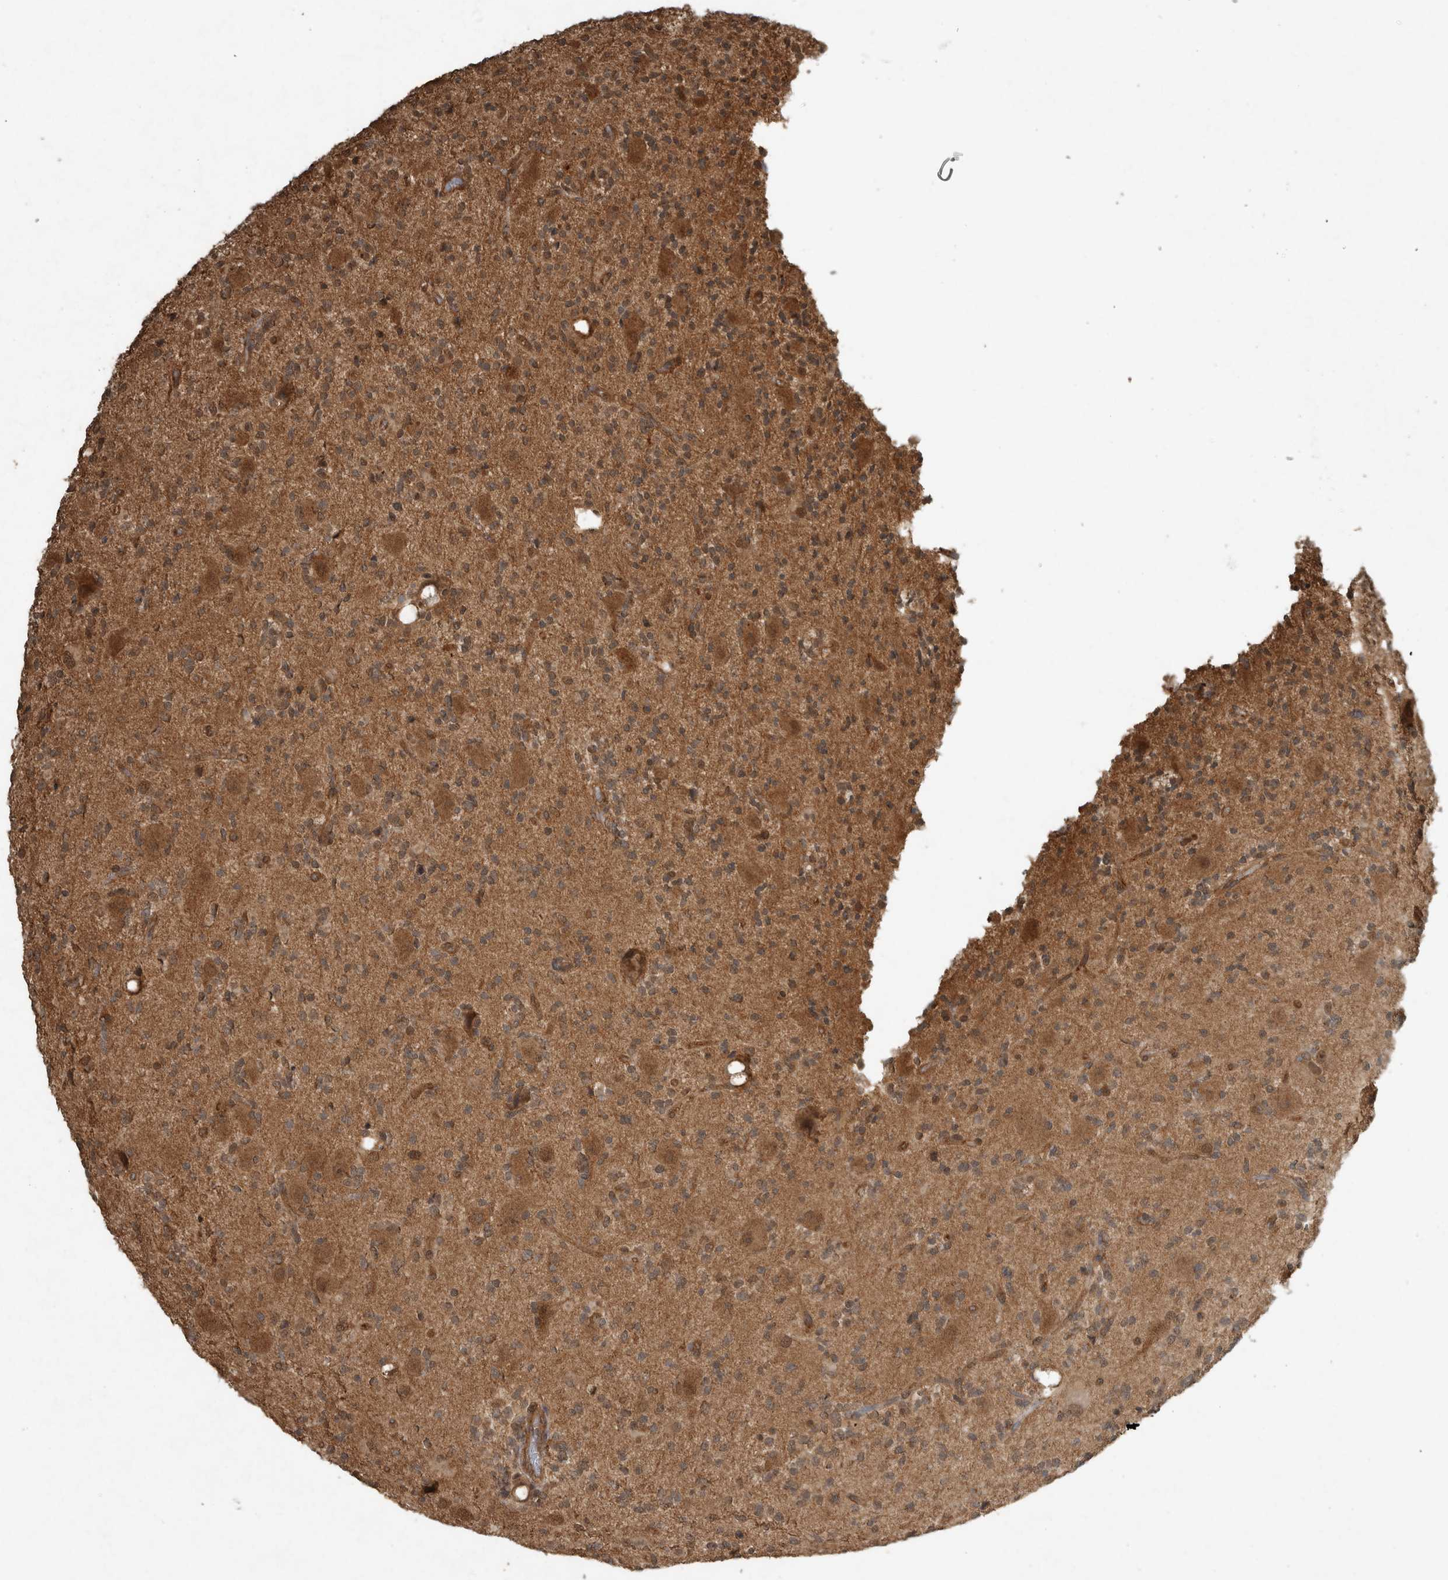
{"staining": {"intensity": "moderate", "quantity": ">75%", "location": "cytoplasmic/membranous"}, "tissue": "glioma", "cell_type": "Tumor cells", "image_type": "cancer", "snomed": [{"axis": "morphology", "description": "Glioma, malignant, High grade"}, {"axis": "topography", "description": "Brain"}], "caption": "Protein staining reveals moderate cytoplasmic/membranous staining in about >75% of tumor cells in glioma.", "gene": "ARHGEF12", "patient": {"sex": "male", "age": 34}}